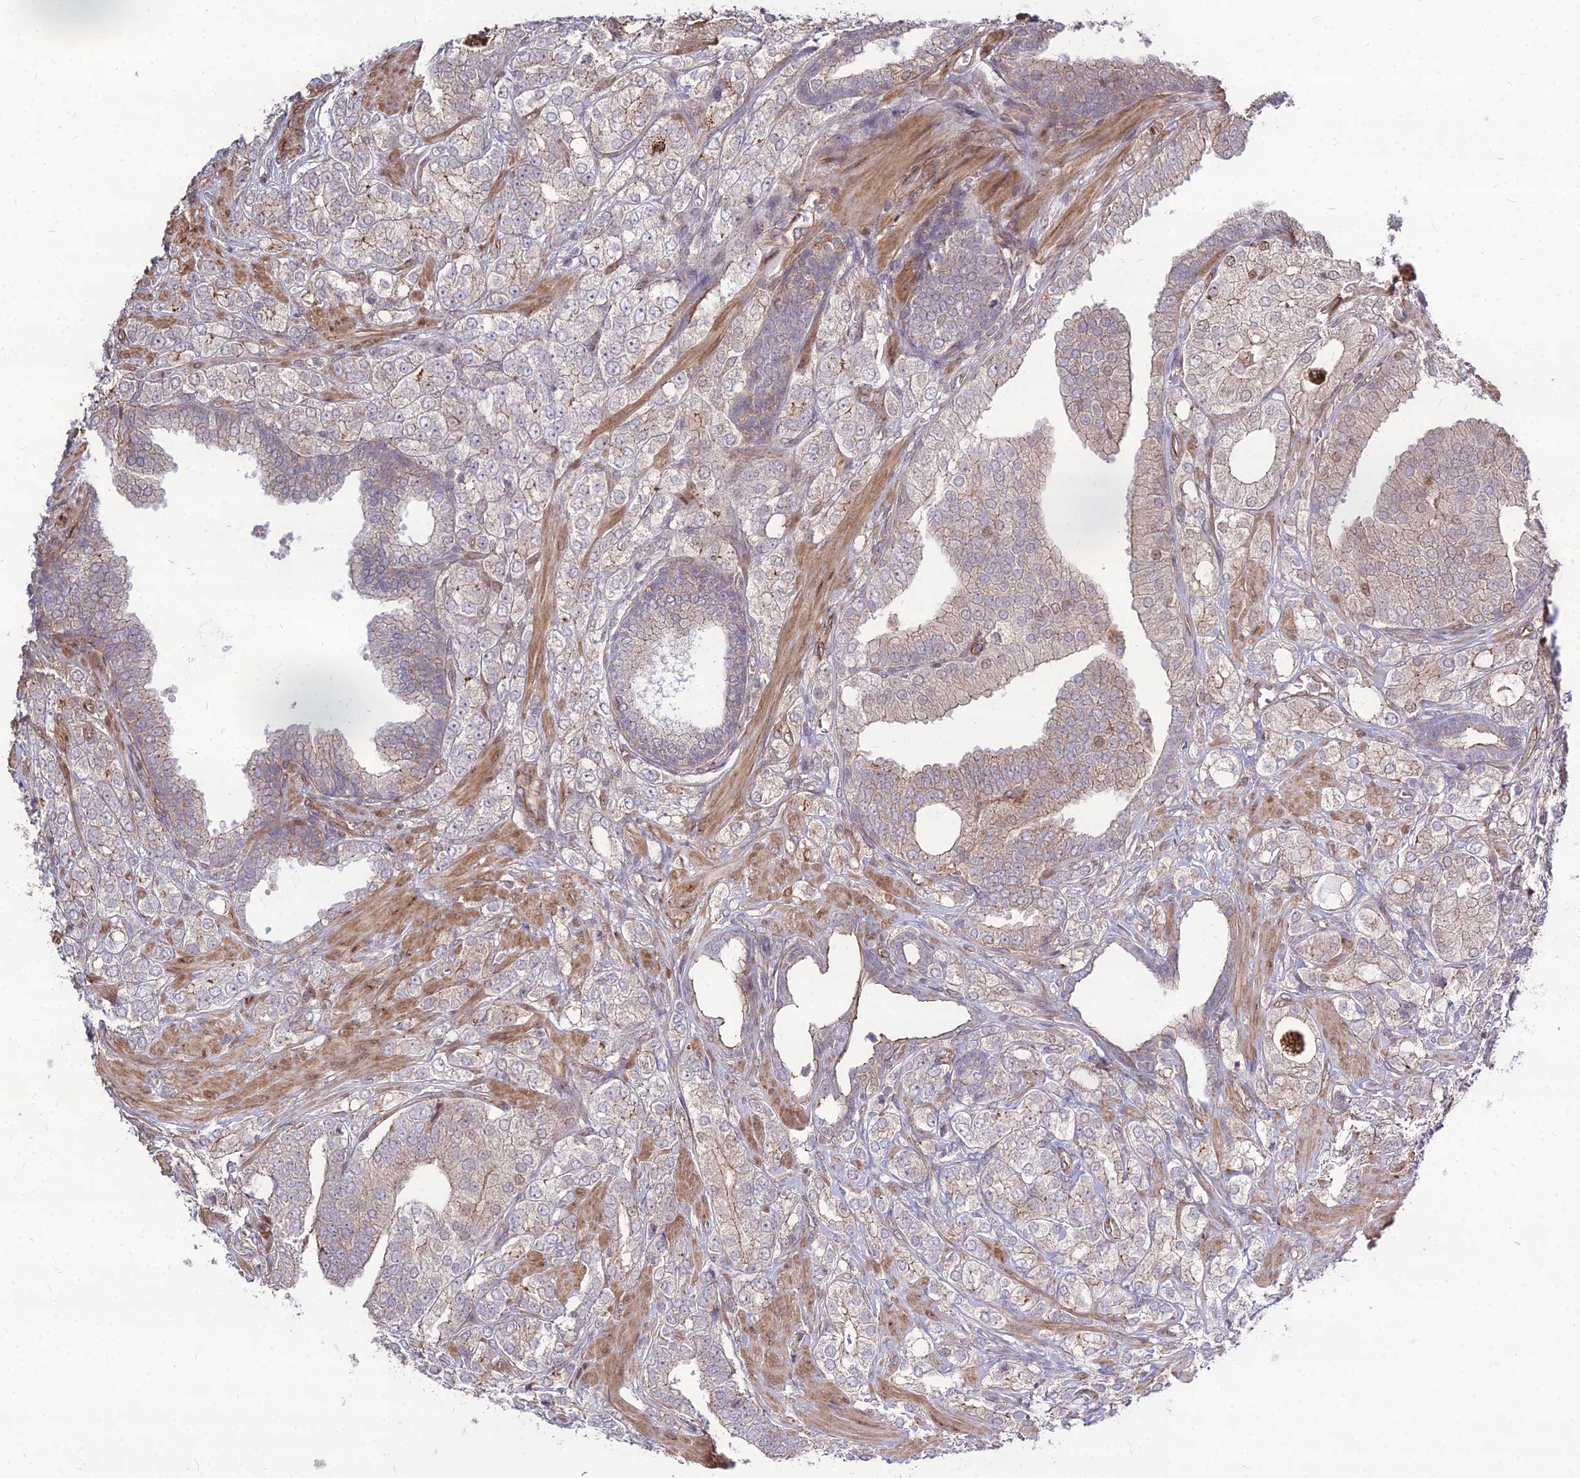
{"staining": {"intensity": "weak", "quantity": "25%-75%", "location": "cytoplasmic/membranous"}, "tissue": "prostate cancer", "cell_type": "Tumor cells", "image_type": "cancer", "snomed": [{"axis": "morphology", "description": "Adenocarcinoma, High grade"}, {"axis": "topography", "description": "Prostate"}], "caption": "Tumor cells exhibit low levels of weak cytoplasmic/membranous positivity in approximately 25%-75% of cells in high-grade adenocarcinoma (prostate).", "gene": "TSPYL2", "patient": {"sex": "male", "age": 50}}